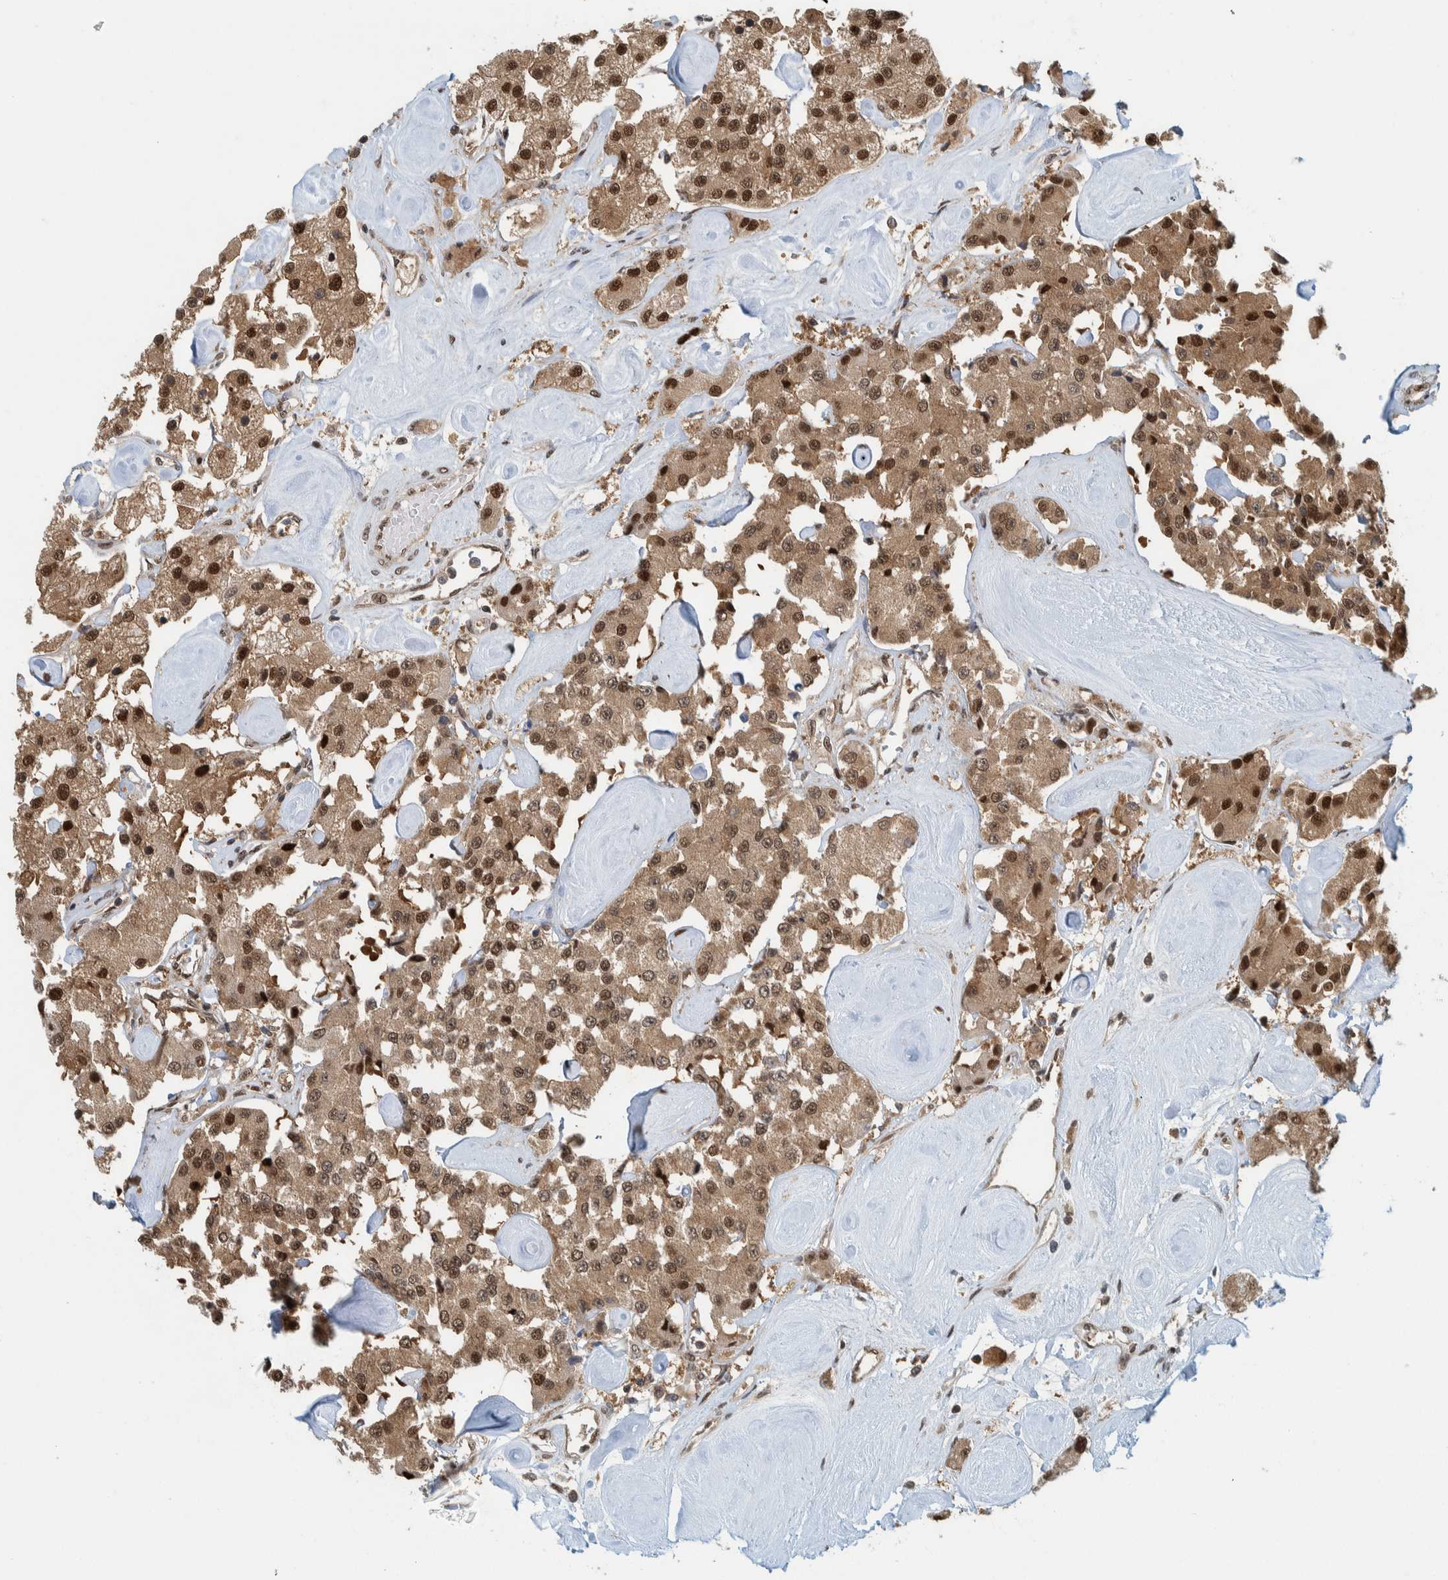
{"staining": {"intensity": "strong", "quantity": ">75%", "location": "cytoplasmic/membranous,nuclear"}, "tissue": "carcinoid", "cell_type": "Tumor cells", "image_type": "cancer", "snomed": [{"axis": "morphology", "description": "Carcinoid, malignant, NOS"}, {"axis": "topography", "description": "Pancreas"}], "caption": "Brown immunohistochemical staining in carcinoid displays strong cytoplasmic/membranous and nuclear staining in approximately >75% of tumor cells.", "gene": "COPS3", "patient": {"sex": "male", "age": 41}}